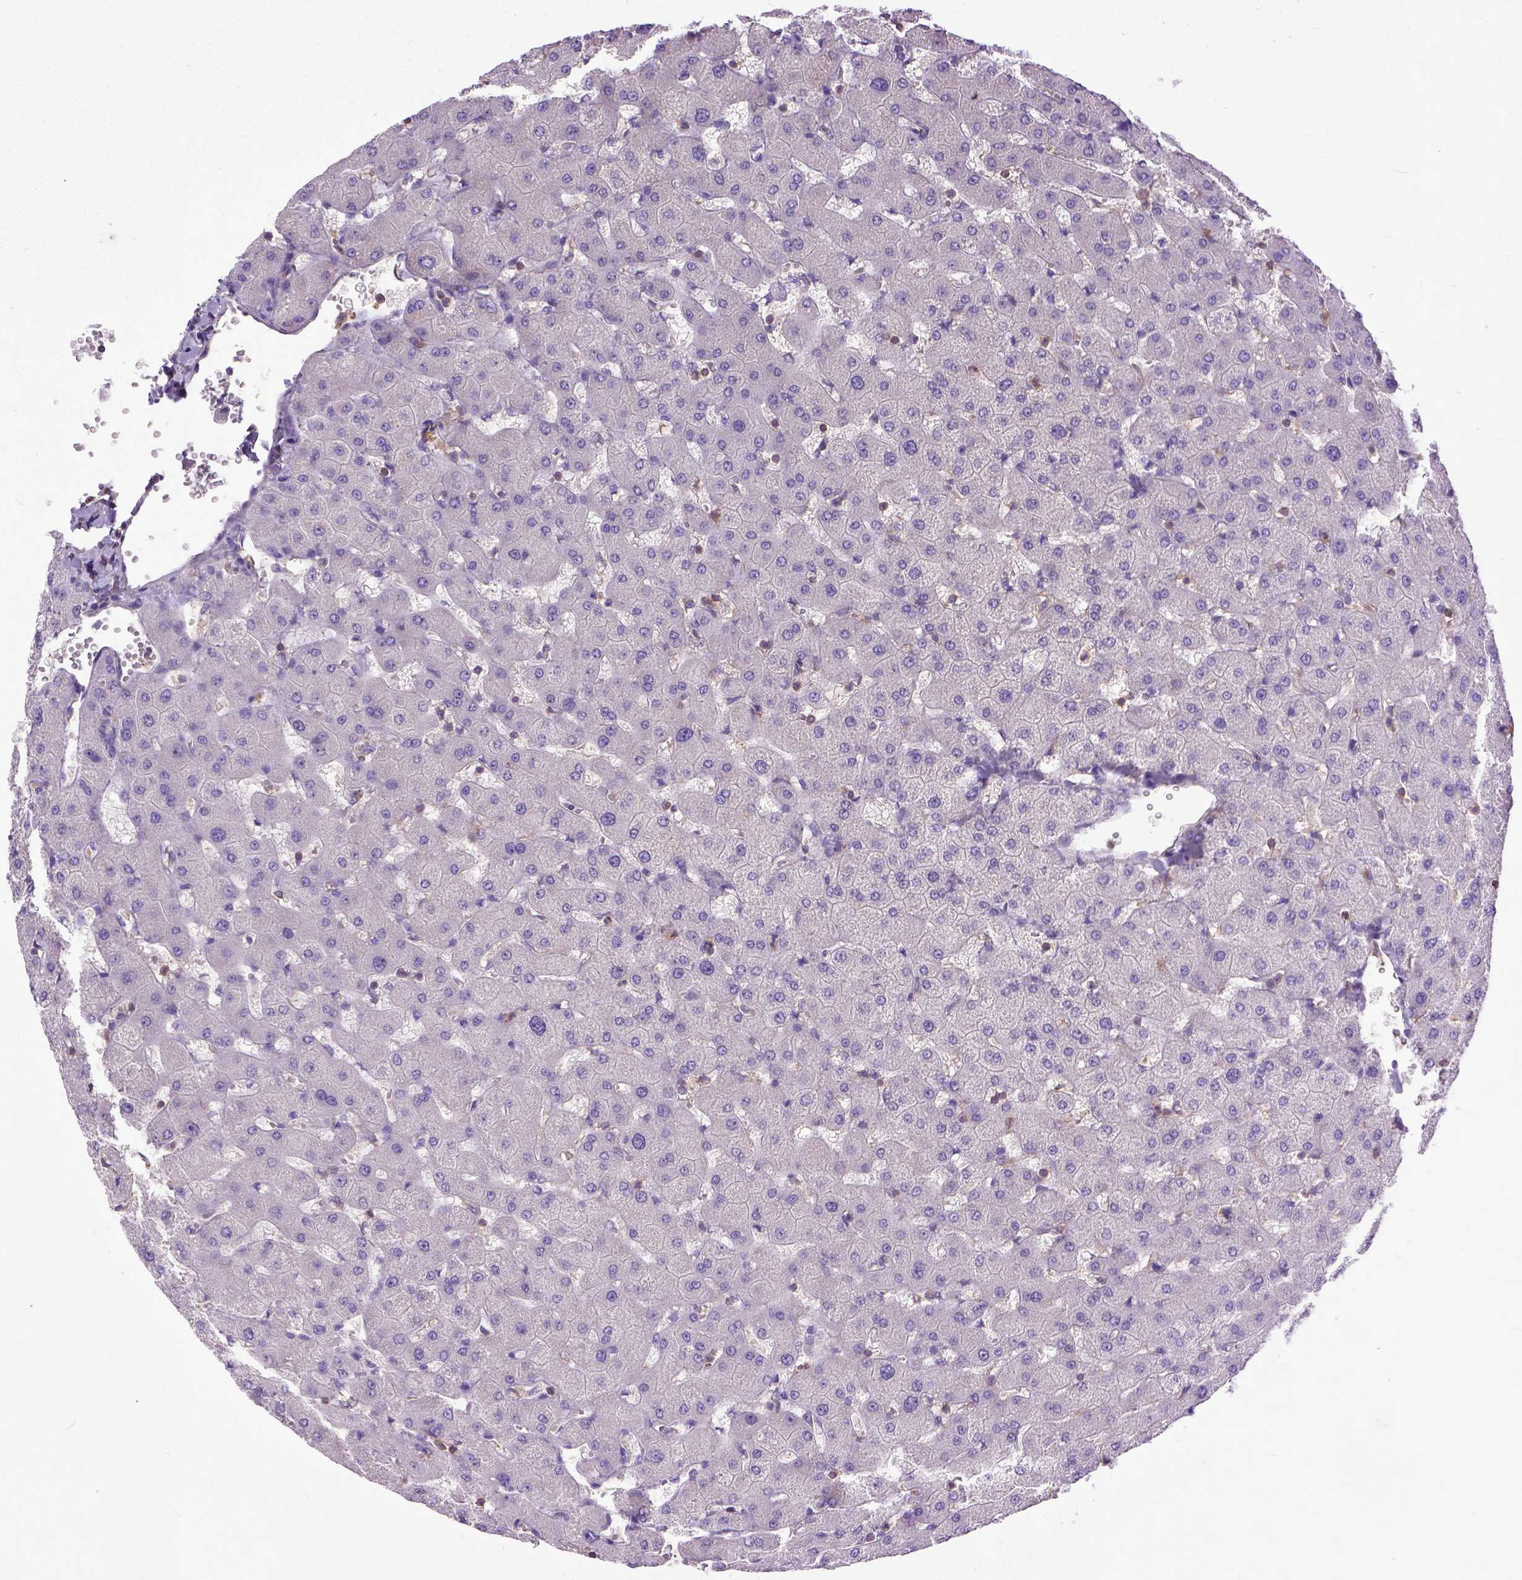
{"staining": {"intensity": "weak", "quantity": "25%-75%", "location": "cytoplasmic/membranous"}, "tissue": "liver", "cell_type": "Cholangiocytes", "image_type": "normal", "snomed": [{"axis": "morphology", "description": "Normal tissue, NOS"}, {"axis": "topography", "description": "Liver"}], "caption": "This photomicrograph displays immunohistochemistry (IHC) staining of benign liver, with low weak cytoplasmic/membranous expression in approximately 25%-75% of cholangiocytes.", "gene": "NAMPT", "patient": {"sex": "female", "age": 63}}